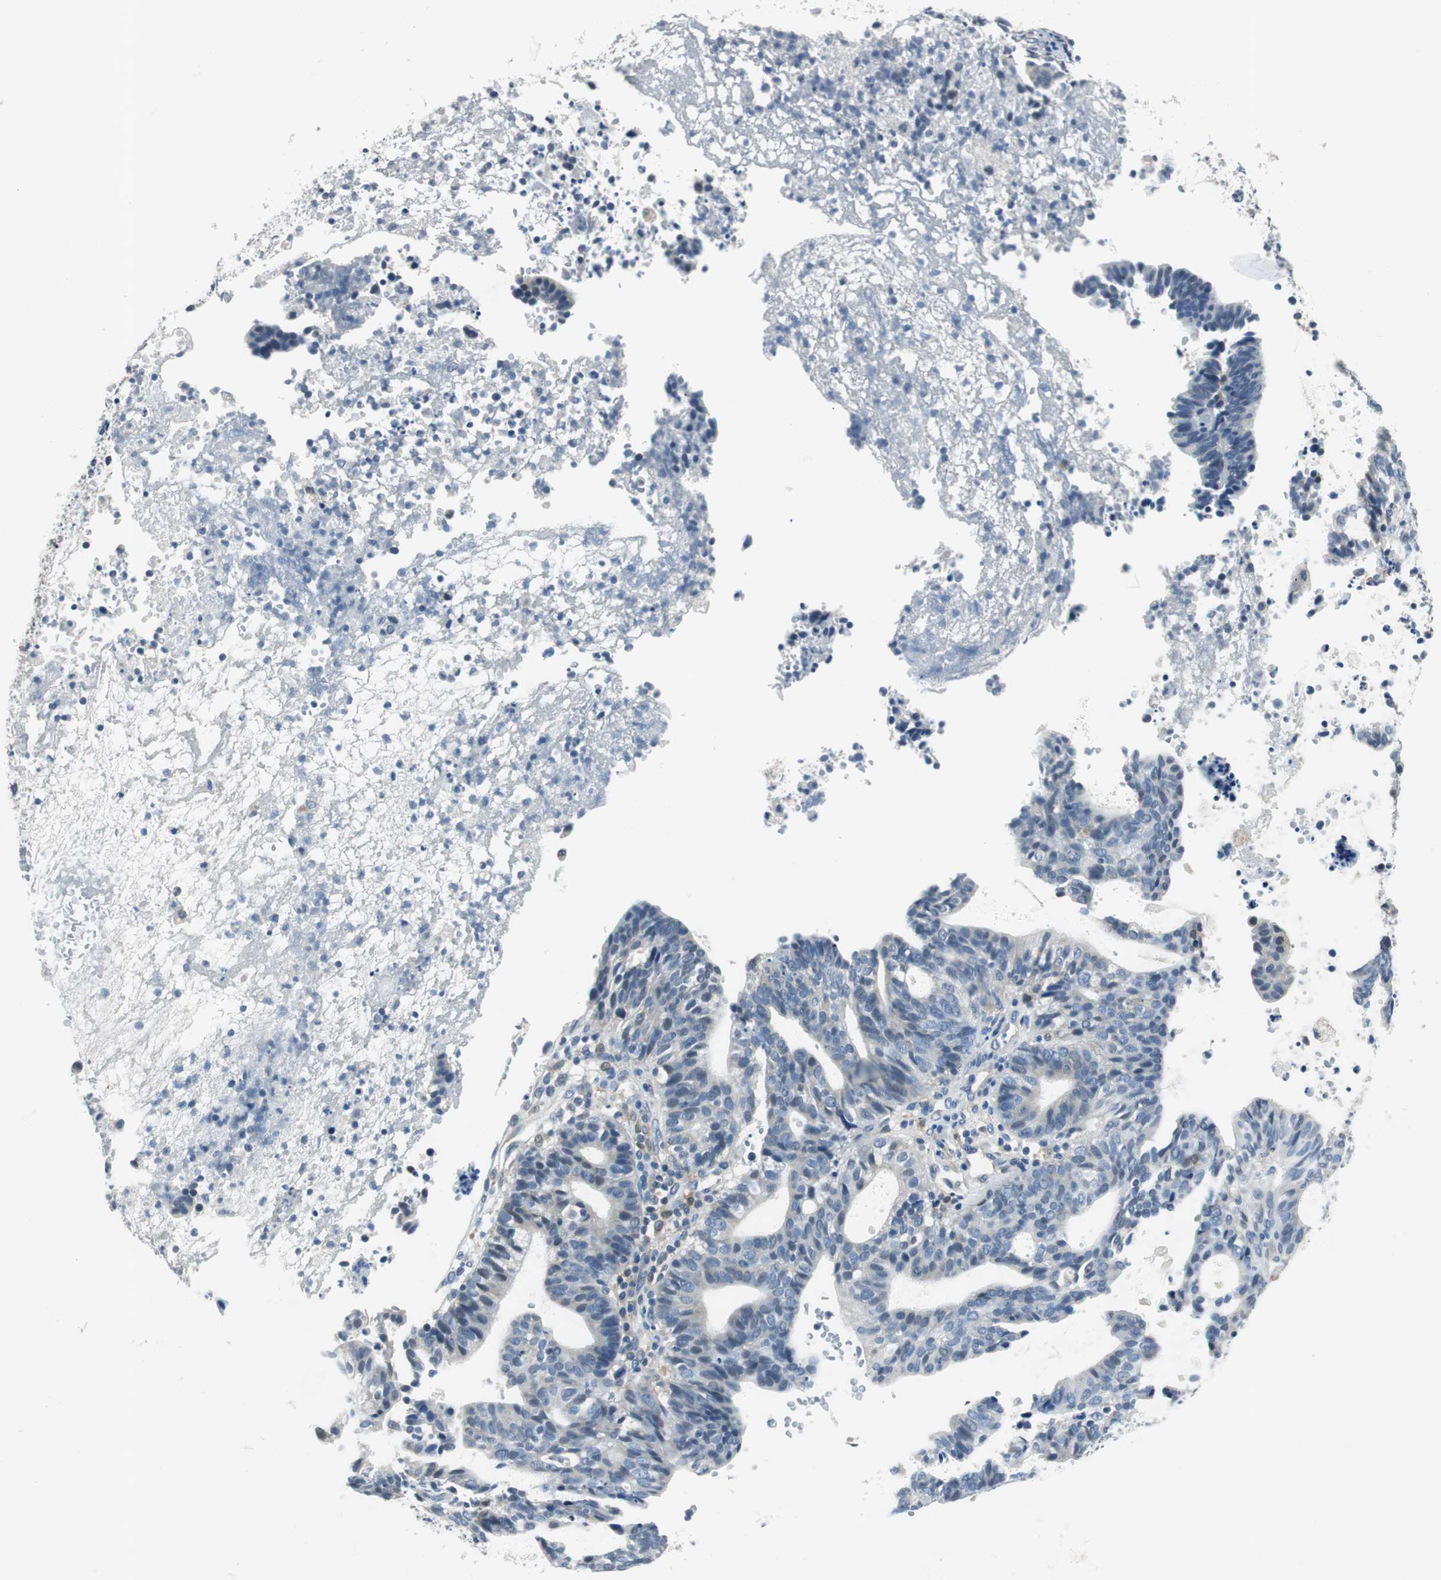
{"staining": {"intensity": "negative", "quantity": "none", "location": "none"}, "tissue": "endometrial cancer", "cell_type": "Tumor cells", "image_type": "cancer", "snomed": [{"axis": "morphology", "description": "Adenocarcinoma, NOS"}, {"axis": "topography", "description": "Uterus"}], "caption": "Immunohistochemical staining of endometrial cancer (adenocarcinoma) displays no significant staining in tumor cells.", "gene": "ME1", "patient": {"sex": "female", "age": 83}}